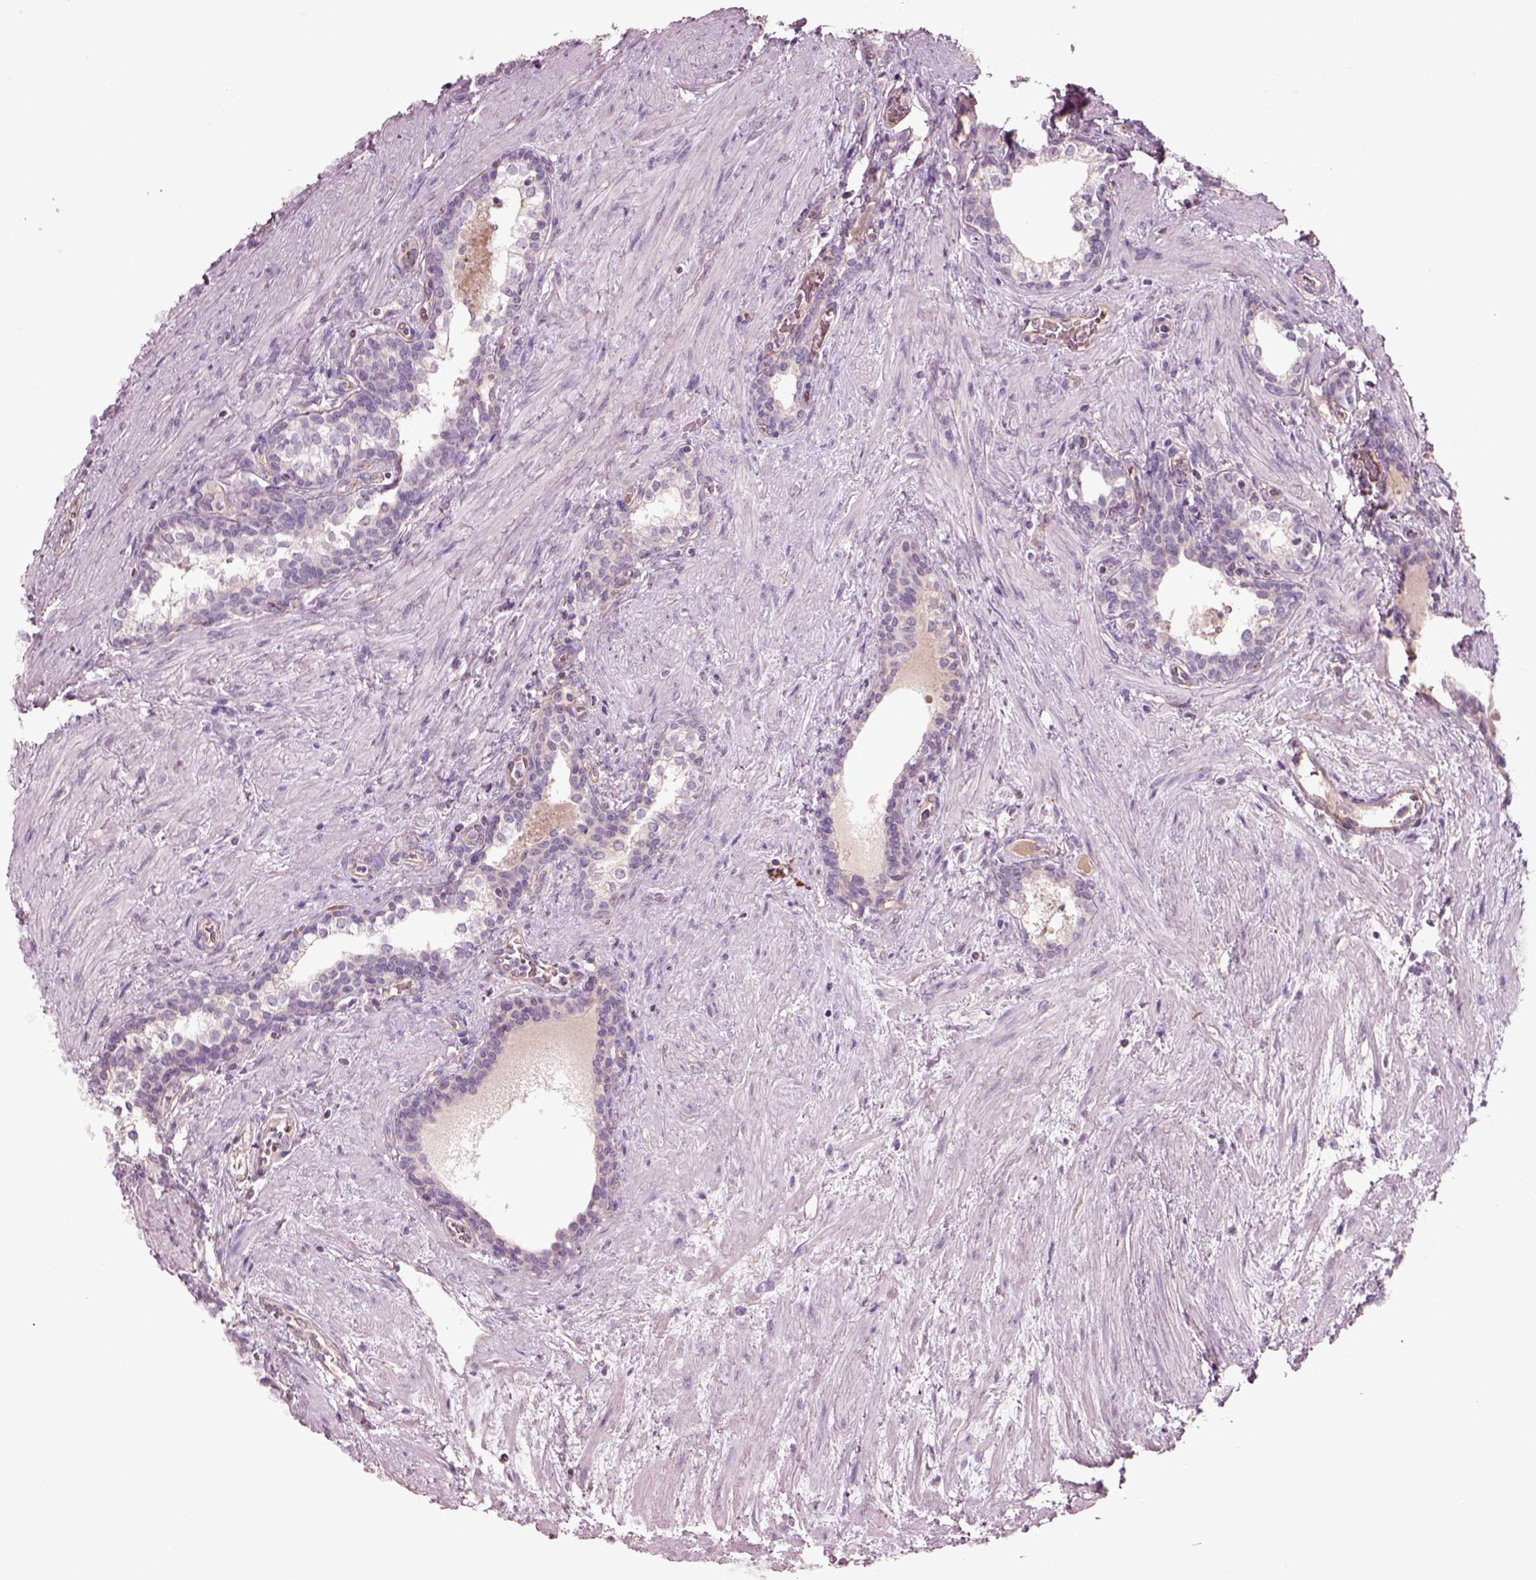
{"staining": {"intensity": "negative", "quantity": "none", "location": "none"}, "tissue": "prostate cancer", "cell_type": "Tumor cells", "image_type": "cancer", "snomed": [{"axis": "morphology", "description": "Adenocarcinoma, NOS"}, {"axis": "morphology", "description": "Adenocarcinoma, High grade"}, {"axis": "topography", "description": "Prostate"}], "caption": "The histopathology image exhibits no significant staining in tumor cells of prostate cancer.", "gene": "DUOXA2", "patient": {"sex": "male", "age": 61}}